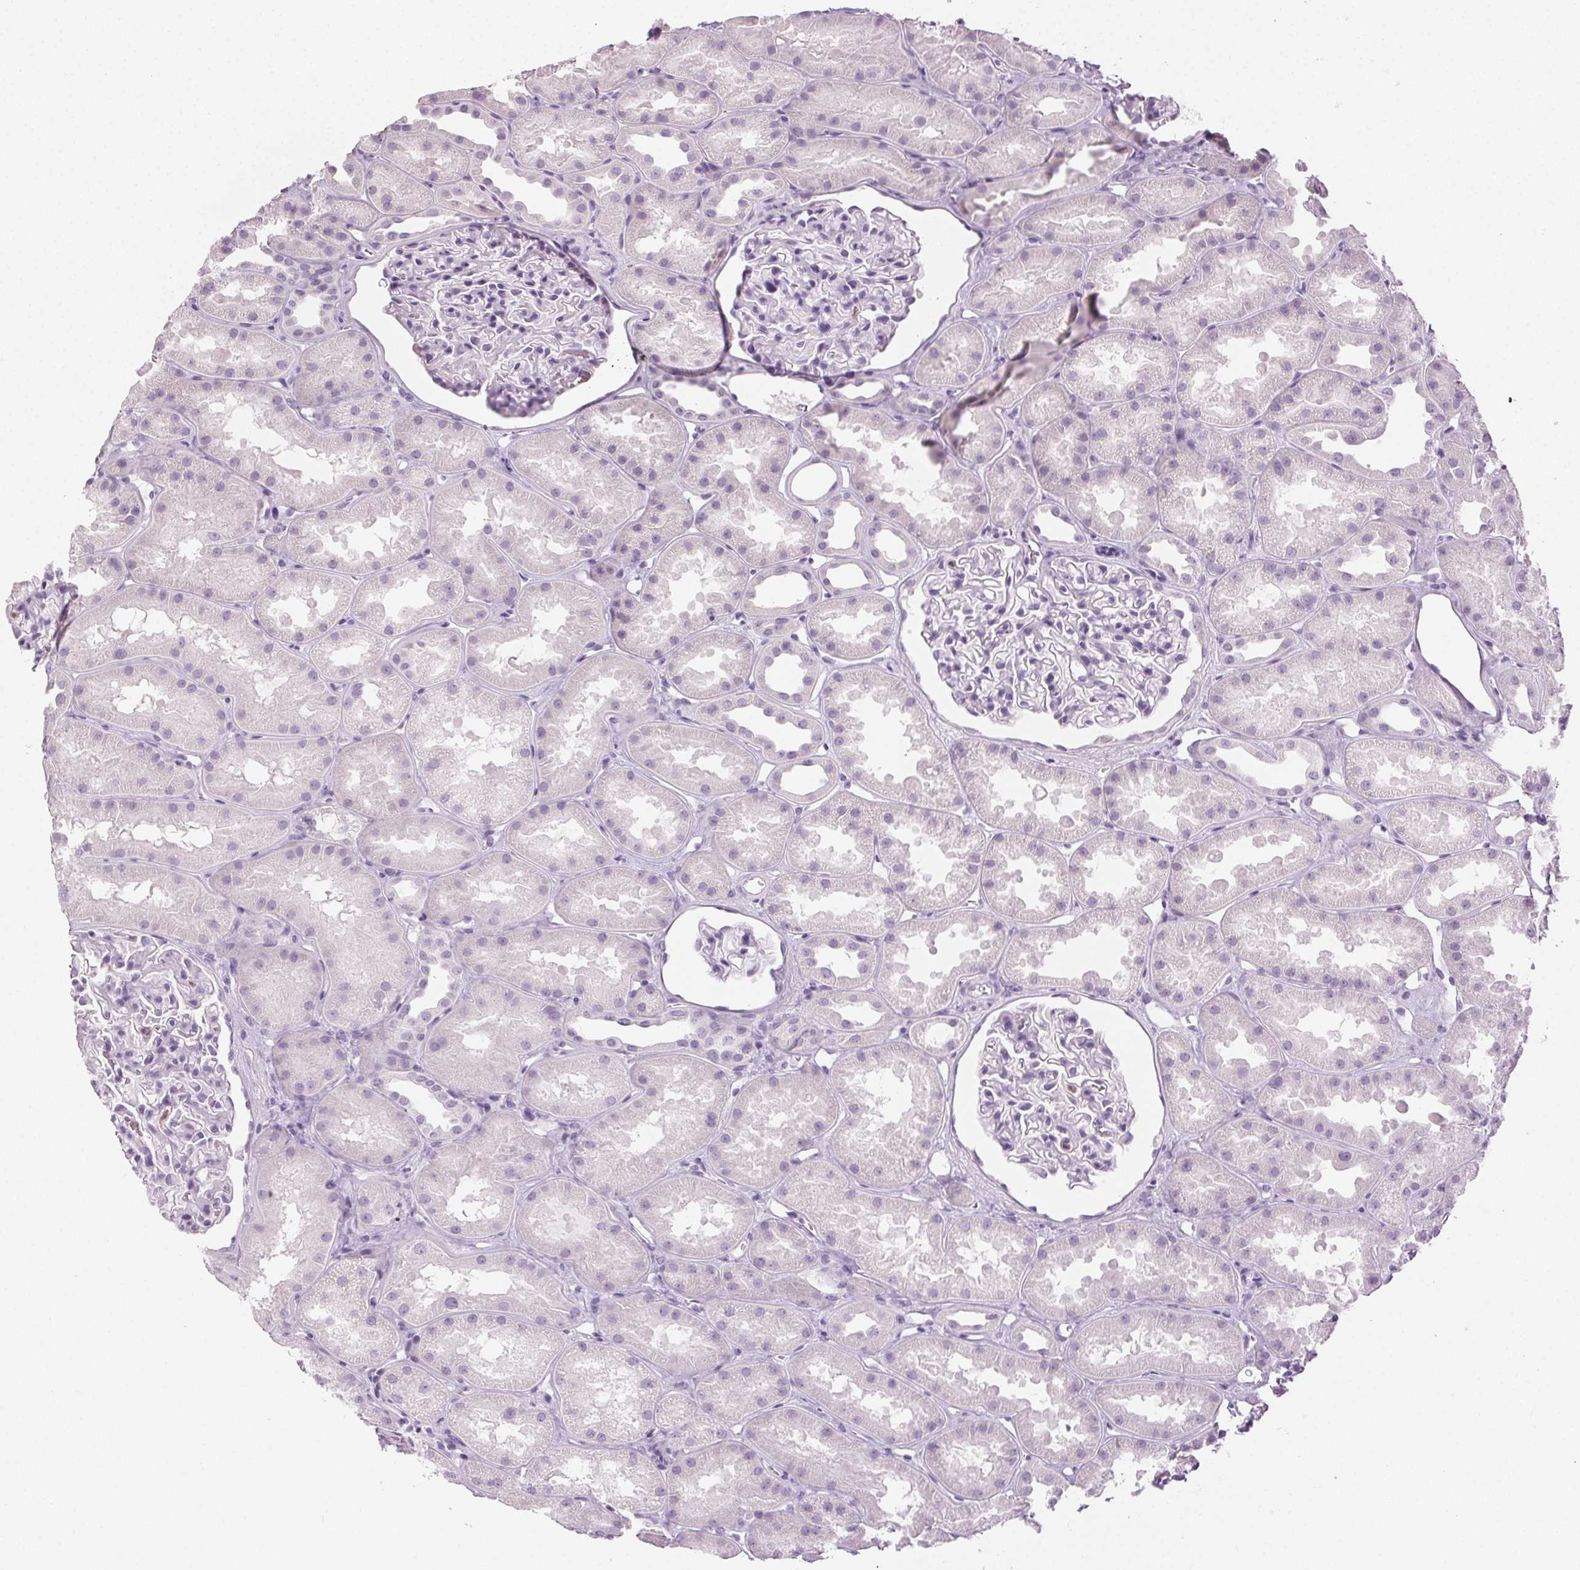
{"staining": {"intensity": "negative", "quantity": "none", "location": "none"}, "tissue": "kidney", "cell_type": "Cells in glomeruli", "image_type": "normal", "snomed": [{"axis": "morphology", "description": "Normal tissue, NOS"}, {"axis": "topography", "description": "Kidney"}], "caption": "Cells in glomeruli show no significant staining in unremarkable kidney.", "gene": "MPO", "patient": {"sex": "male", "age": 61}}